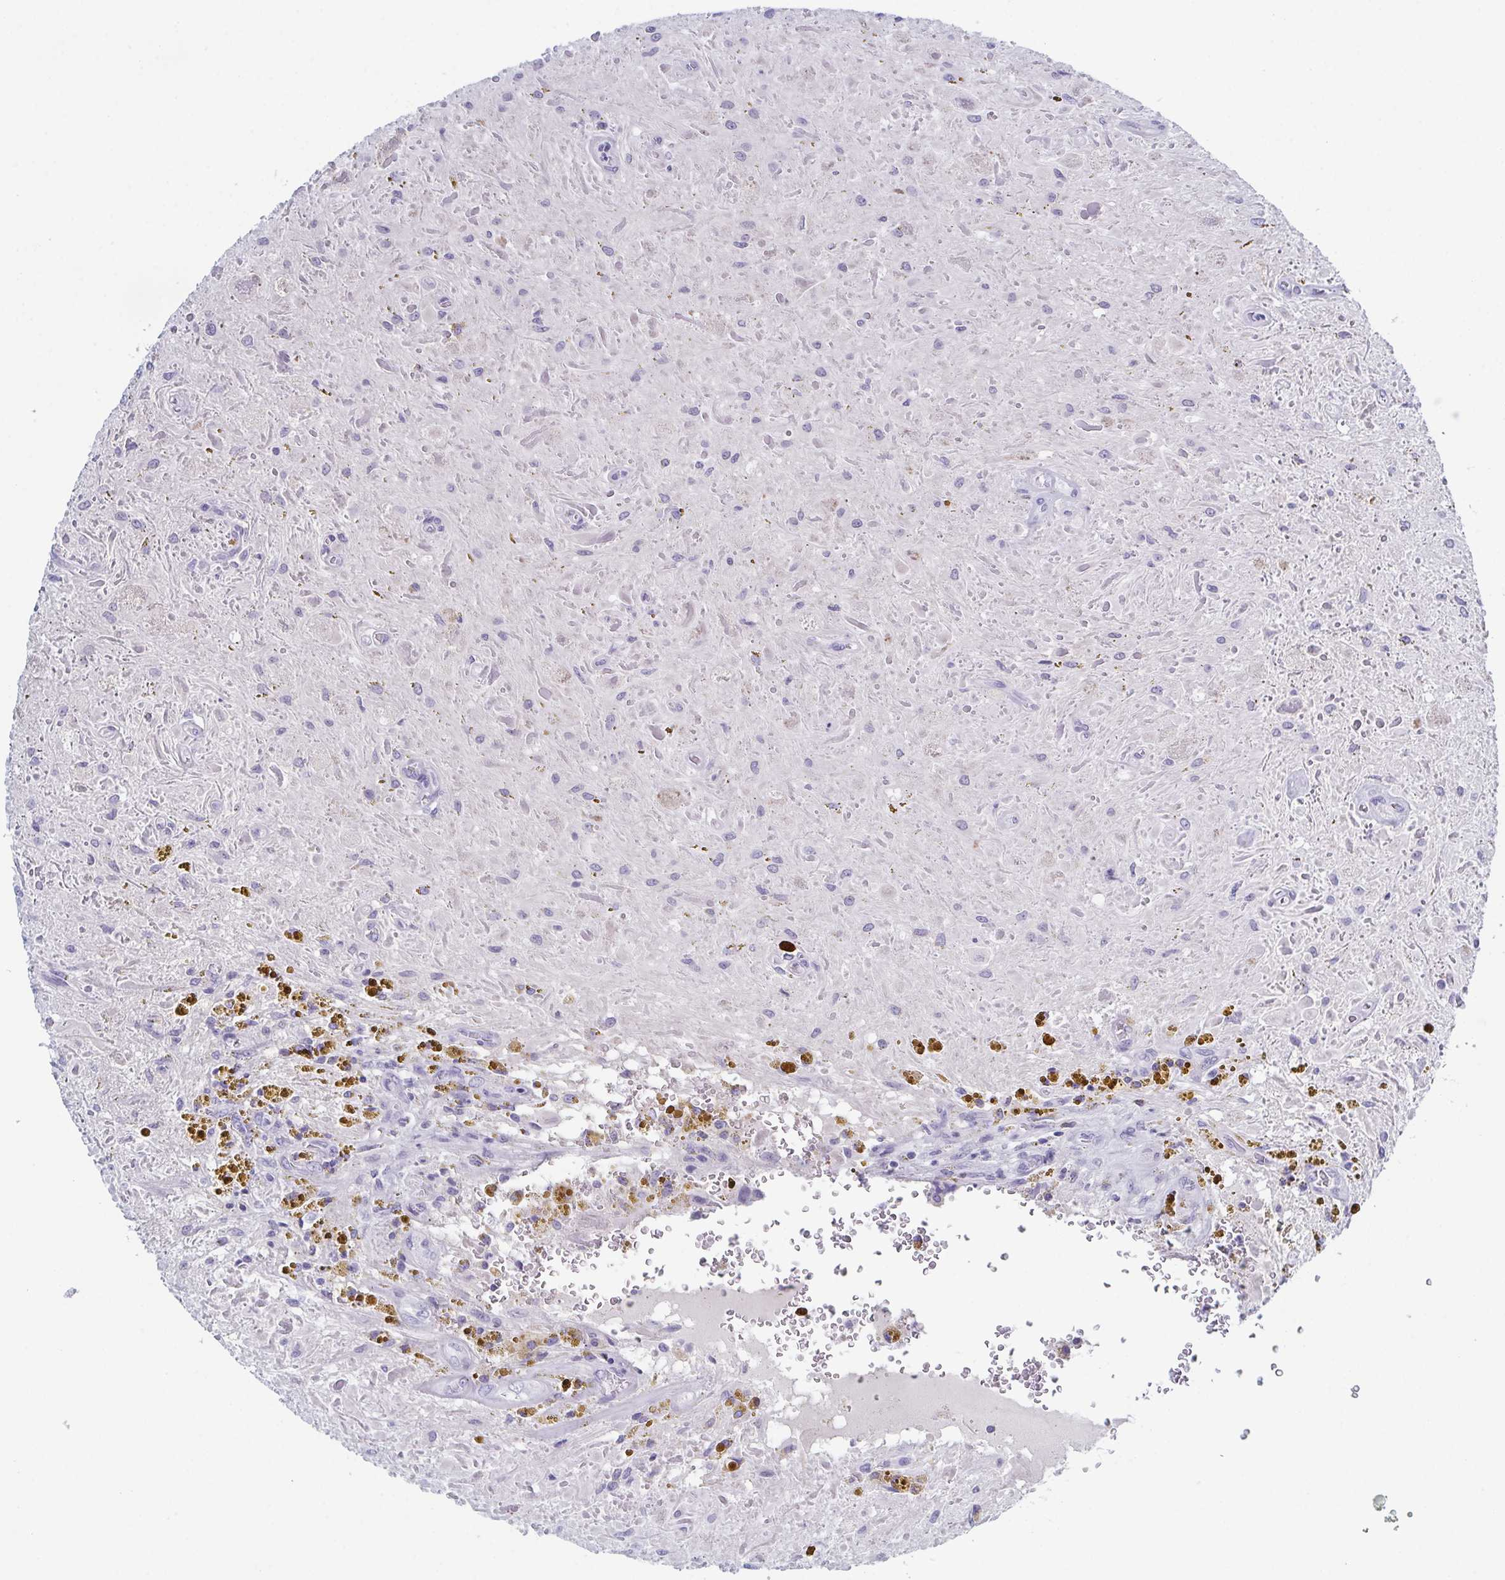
{"staining": {"intensity": "negative", "quantity": "none", "location": "none"}, "tissue": "glioma", "cell_type": "Tumor cells", "image_type": "cancer", "snomed": [{"axis": "morphology", "description": "Glioma, malignant, Low grade"}, {"axis": "topography", "description": "Cerebellum"}], "caption": "Image shows no significant protein expression in tumor cells of malignant low-grade glioma.", "gene": "ZFP64", "patient": {"sex": "female", "age": 14}}